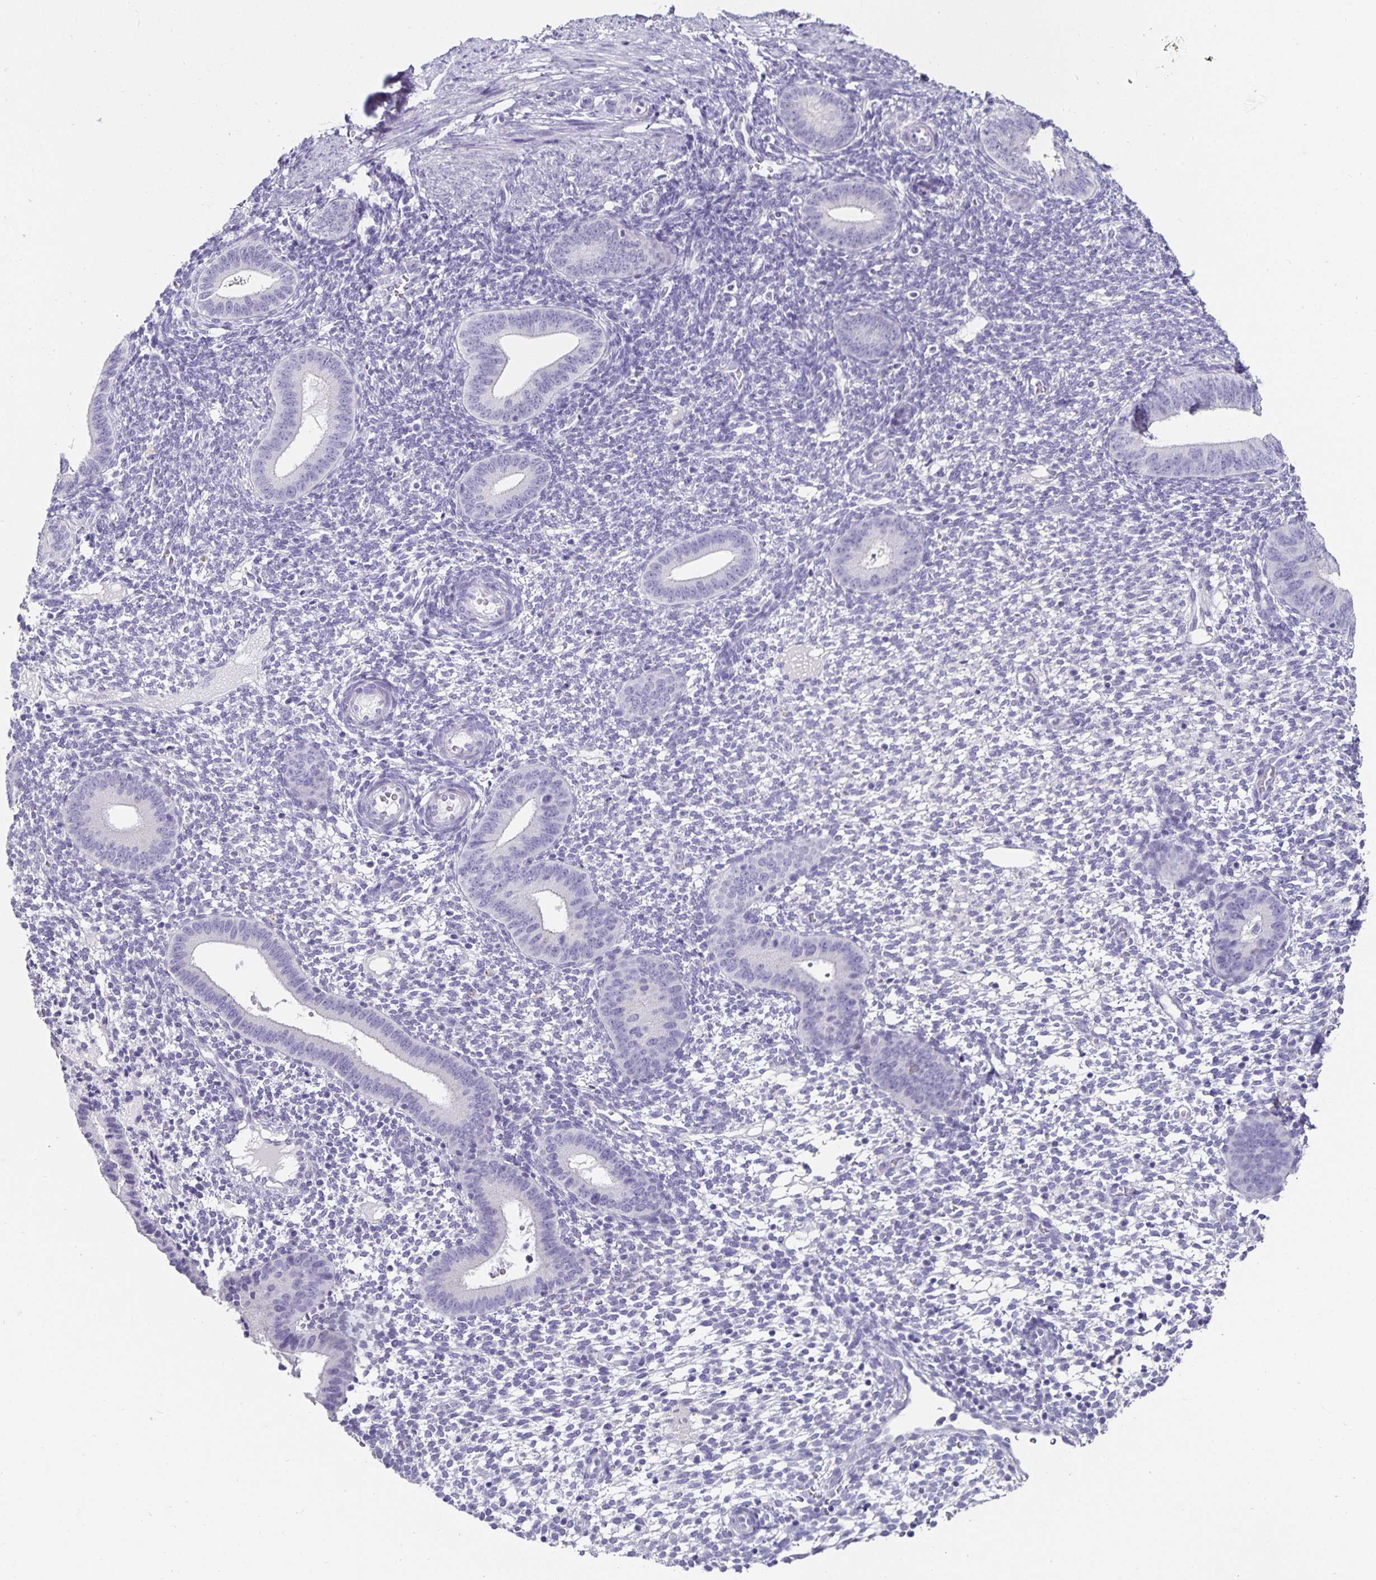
{"staining": {"intensity": "negative", "quantity": "none", "location": "none"}, "tissue": "endometrium", "cell_type": "Cells in endometrial stroma", "image_type": "normal", "snomed": [{"axis": "morphology", "description": "Normal tissue, NOS"}, {"axis": "topography", "description": "Endometrium"}], "caption": "Immunohistochemistry histopathology image of unremarkable endometrium stained for a protein (brown), which exhibits no positivity in cells in endometrial stroma.", "gene": "CHGA", "patient": {"sex": "female", "age": 40}}